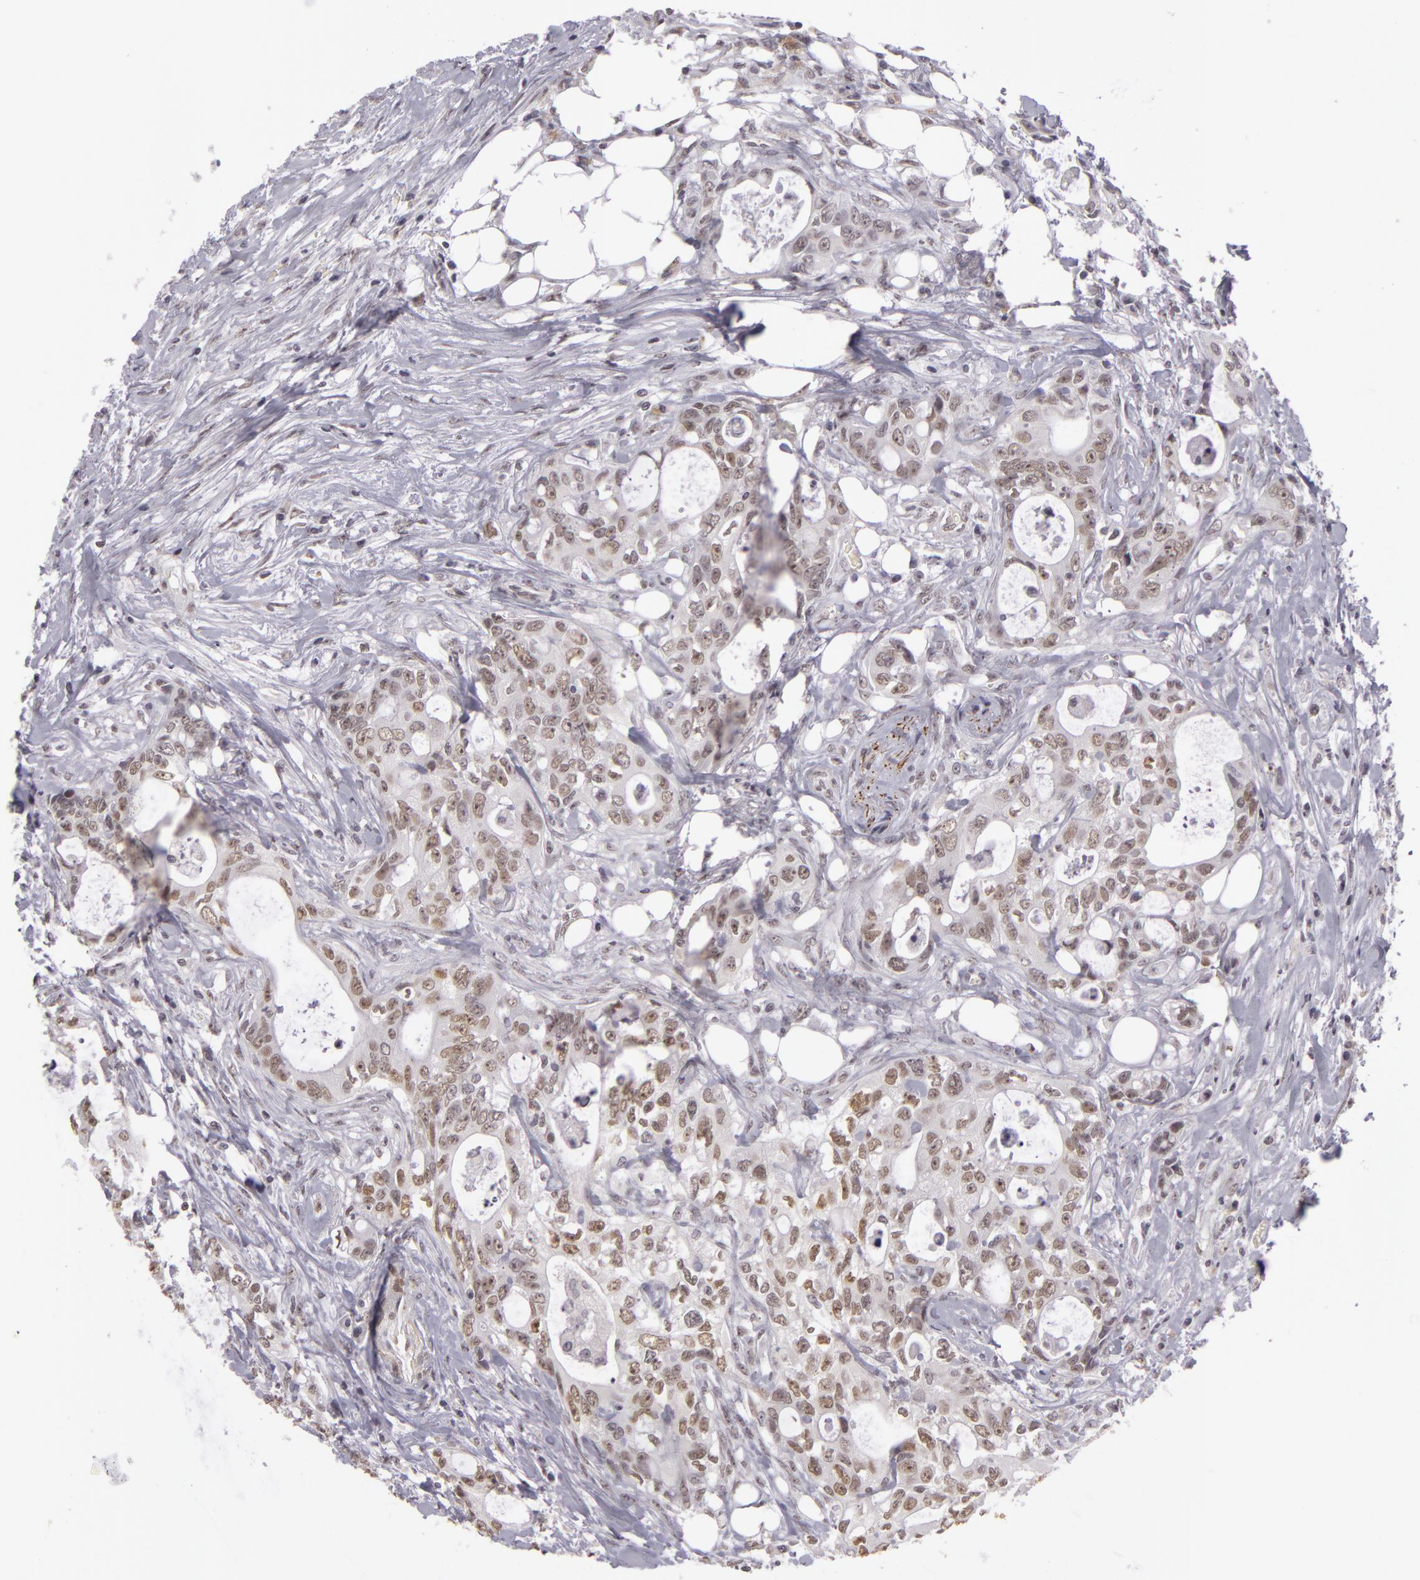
{"staining": {"intensity": "weak", "quantity": "<25%", "location": "nuclear"}, "tissue": "colorectal cancer", "cell_type": "Tumor cells", "image_type": "cancer", "snomed": [{"axis": "morphology", "description": "Adenocarcinoma, NOS"}, {"axis": "topography", "description": "Rectum"}], "caption": "Tumor cells are negative for brown protein staining in colorectal cancer. (Brightfield microscopy of DAB (3,3'-diaminobenzidine) immunohistochemistry (IHC) at high magnification).", "gene": "RRP7A", "patient": {"sex": "female", "age": 57}}